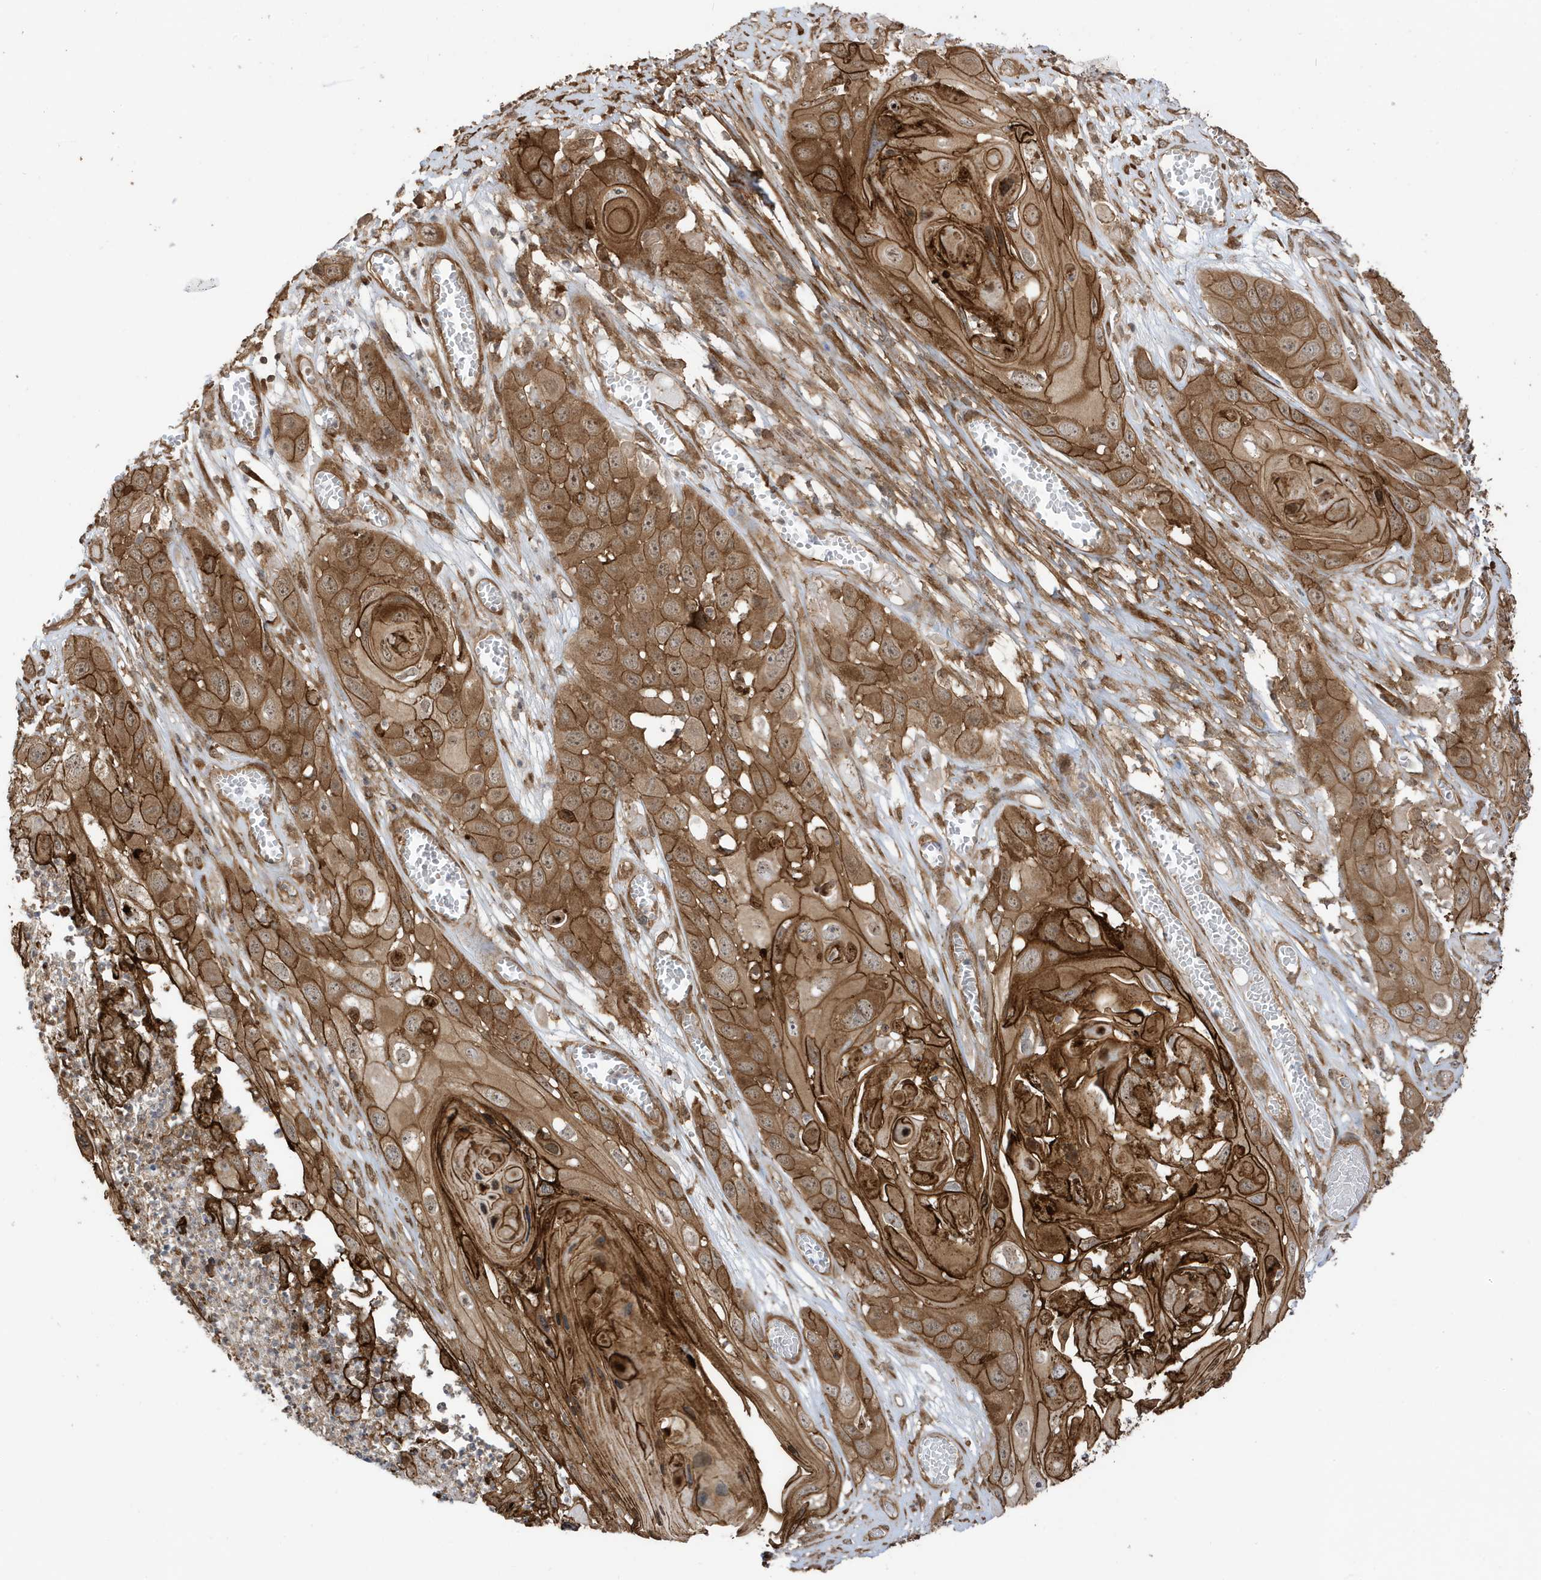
{"staining": {"intensity": "moderate", "quantity": ">75%", "location": "cytoplasmic/membranous"}, "tissue": "skin cancer", "cell_type": "Tumor cells", "image_type": "cancer", "snomed": [{"axis": "morphology", "description": "Squamous cell carcinoma, NOS"}, {"axis": "topography", "description": "Skin"}], "caption": "A brown stain labels moderate cytoplasmic/membranous expression of a protein in skin cancer tumor cells.", "gene": "CDC42EP3", "patient": {"sex": "male", "age": 55}}